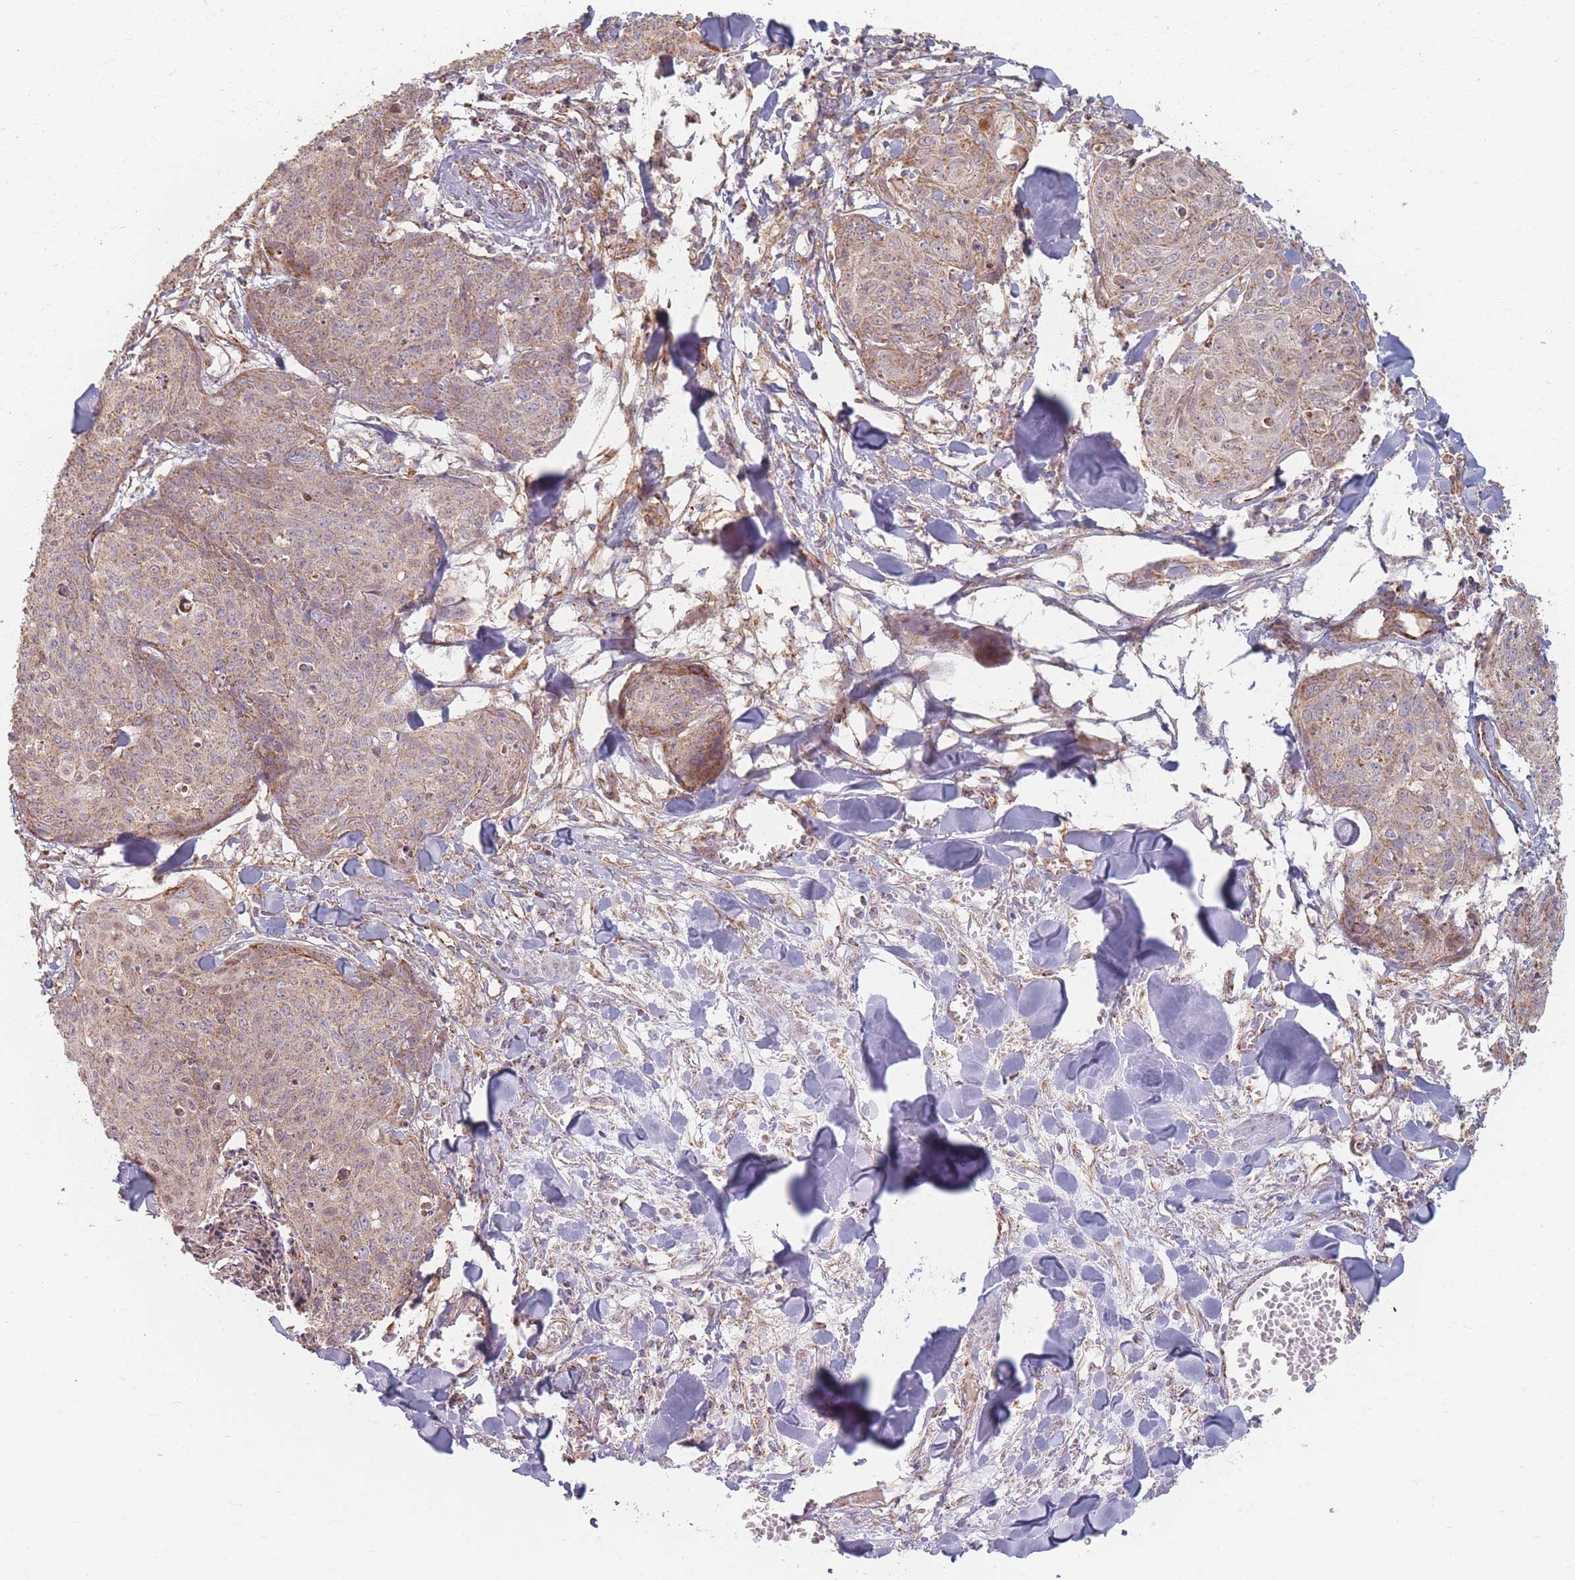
{"staining": {"intensity": "weak", "quantity": ">75%", "location": "cytoplasmic/membranous"}, "tissue": "skin cancer", "cell_type": "Tumor cells", "image_type": "cancer", "snomed": [{"axis": "morphology", "description": "Squamous cell carcinoma, NOS"}, {"axis": "topography", "description": "Skin"}, {"axis": "topography", "description": "Vulva"}], "caption": "The immunohistochemical stain labels weak cytoplasmic/membranous expression in tumor cells of skin cancer (squamous cell carcinoma) tissue. The protein is stained brown, and the nuclei are stained in blue (DAB IHC with brightfield microscopy, high magnification).", "gene": "ESRP2", "patient": {"sex": "female", "age": 85}}